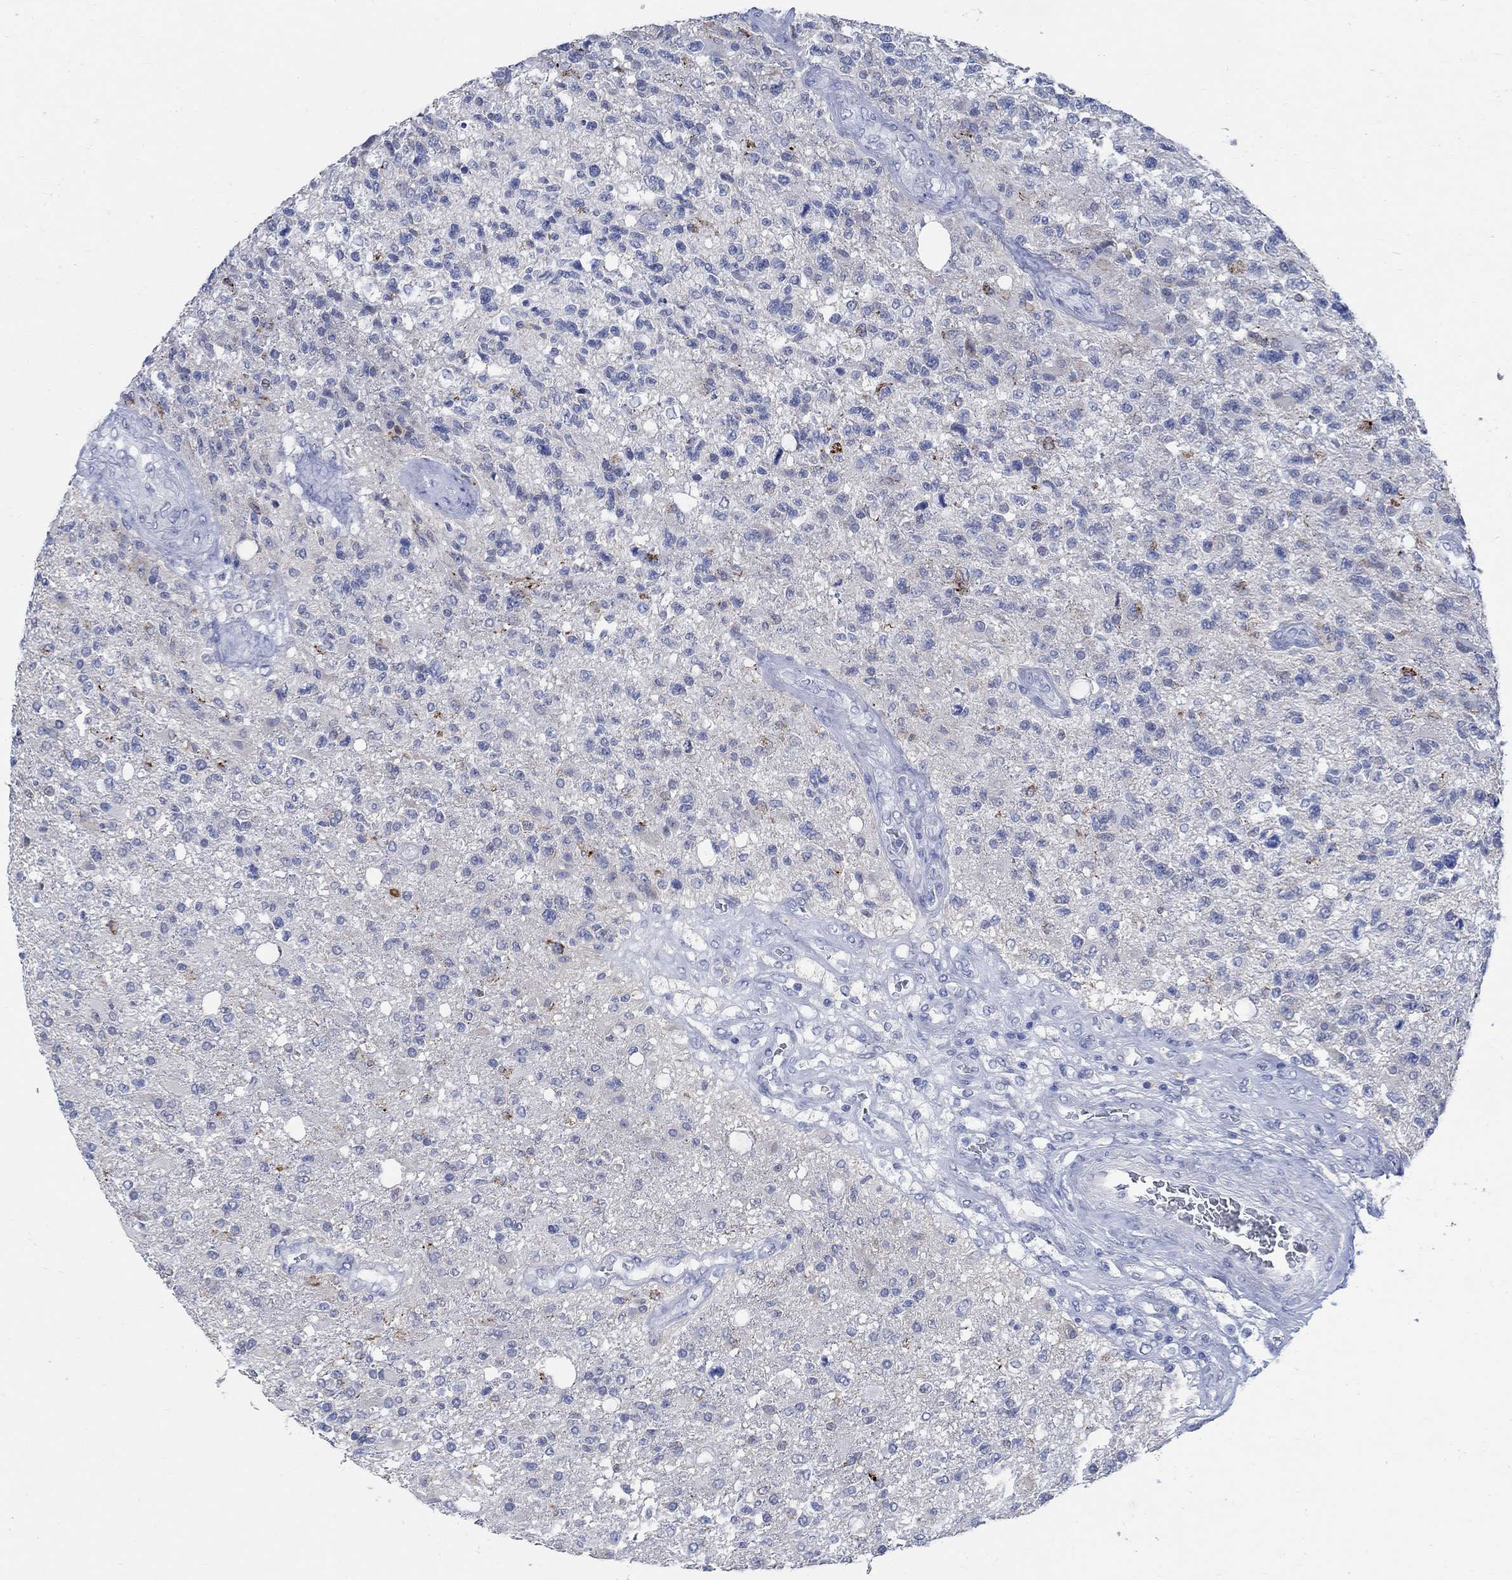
{"staining": {"intensity": "negative", "quantity": "none", "location": "none"}, "tissue": "glioma", "cell_type": "Tumor cells", "image_type": "cancer", "snomed": [{"axis": "morphology", "description": "Glioma, malignant, High grade"}, {"axis": "topography", "description": "Brain"}], "caption": "Tumor cells are negative for protein expression in human glioma.", "gene": "CAMK2N1", "patient": {"sex": "male", "age": 56}}